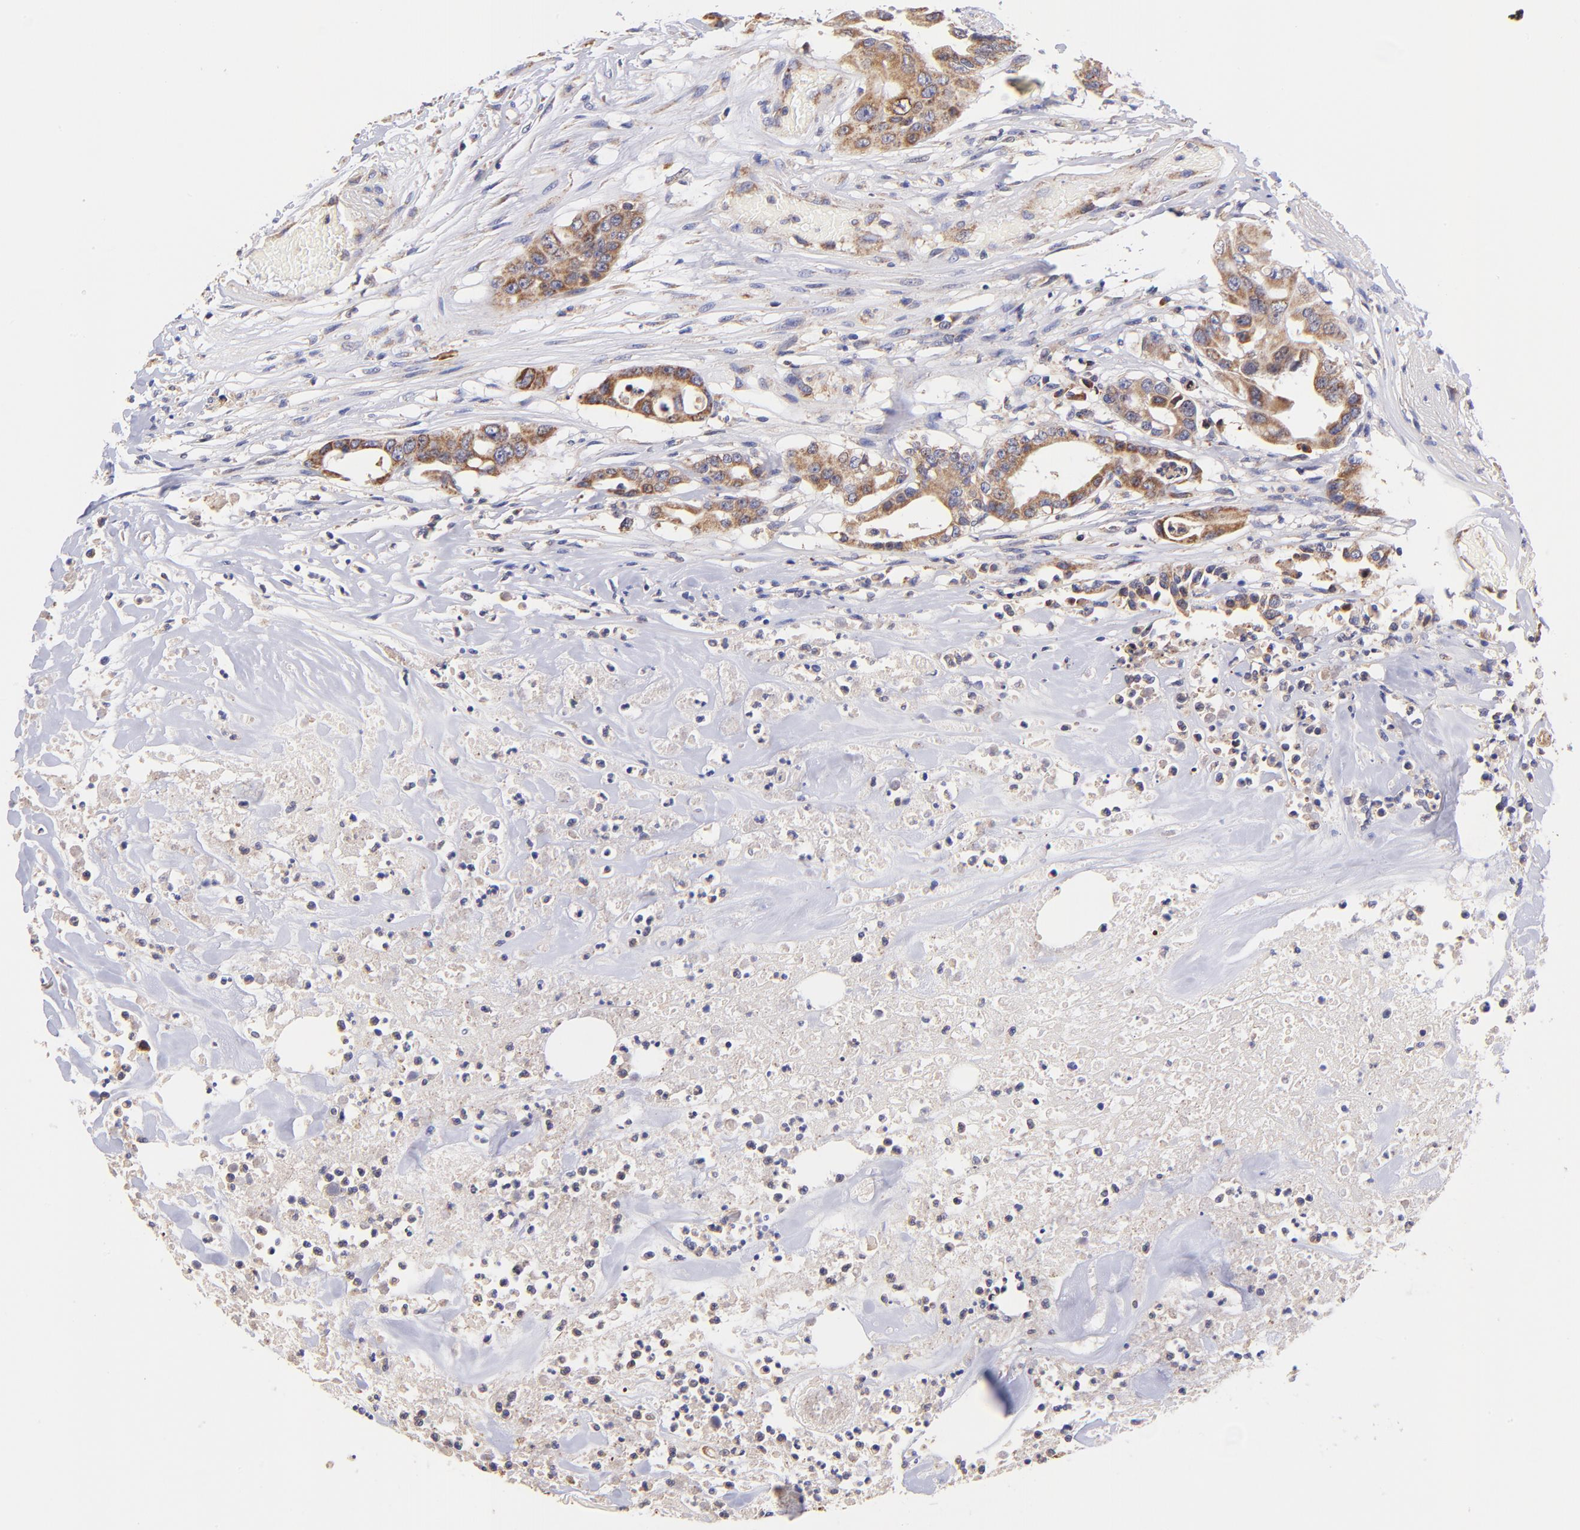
{"staining": {"intensity": "moderate", "quantity": ">75%", "location": "cytoplasmic/membranous"}, "tissue": "colorectal cancer", "cell_type": "Tumor cells", "image_type": "cancer", "snomed": [{"axis": "morphology", "description": "Adenocarcinoma, NOS"}, {"axis": "topography", "description": "Colon"}], "caption": "Immunohistochemical staining of human colorectal adenocarcinoma shows medium levels of moderate cytoplasmic/membranous staining in about >75% of tumor cells.", "gene": "PREX1", "patient": {"sex": "female", "age": 70}}